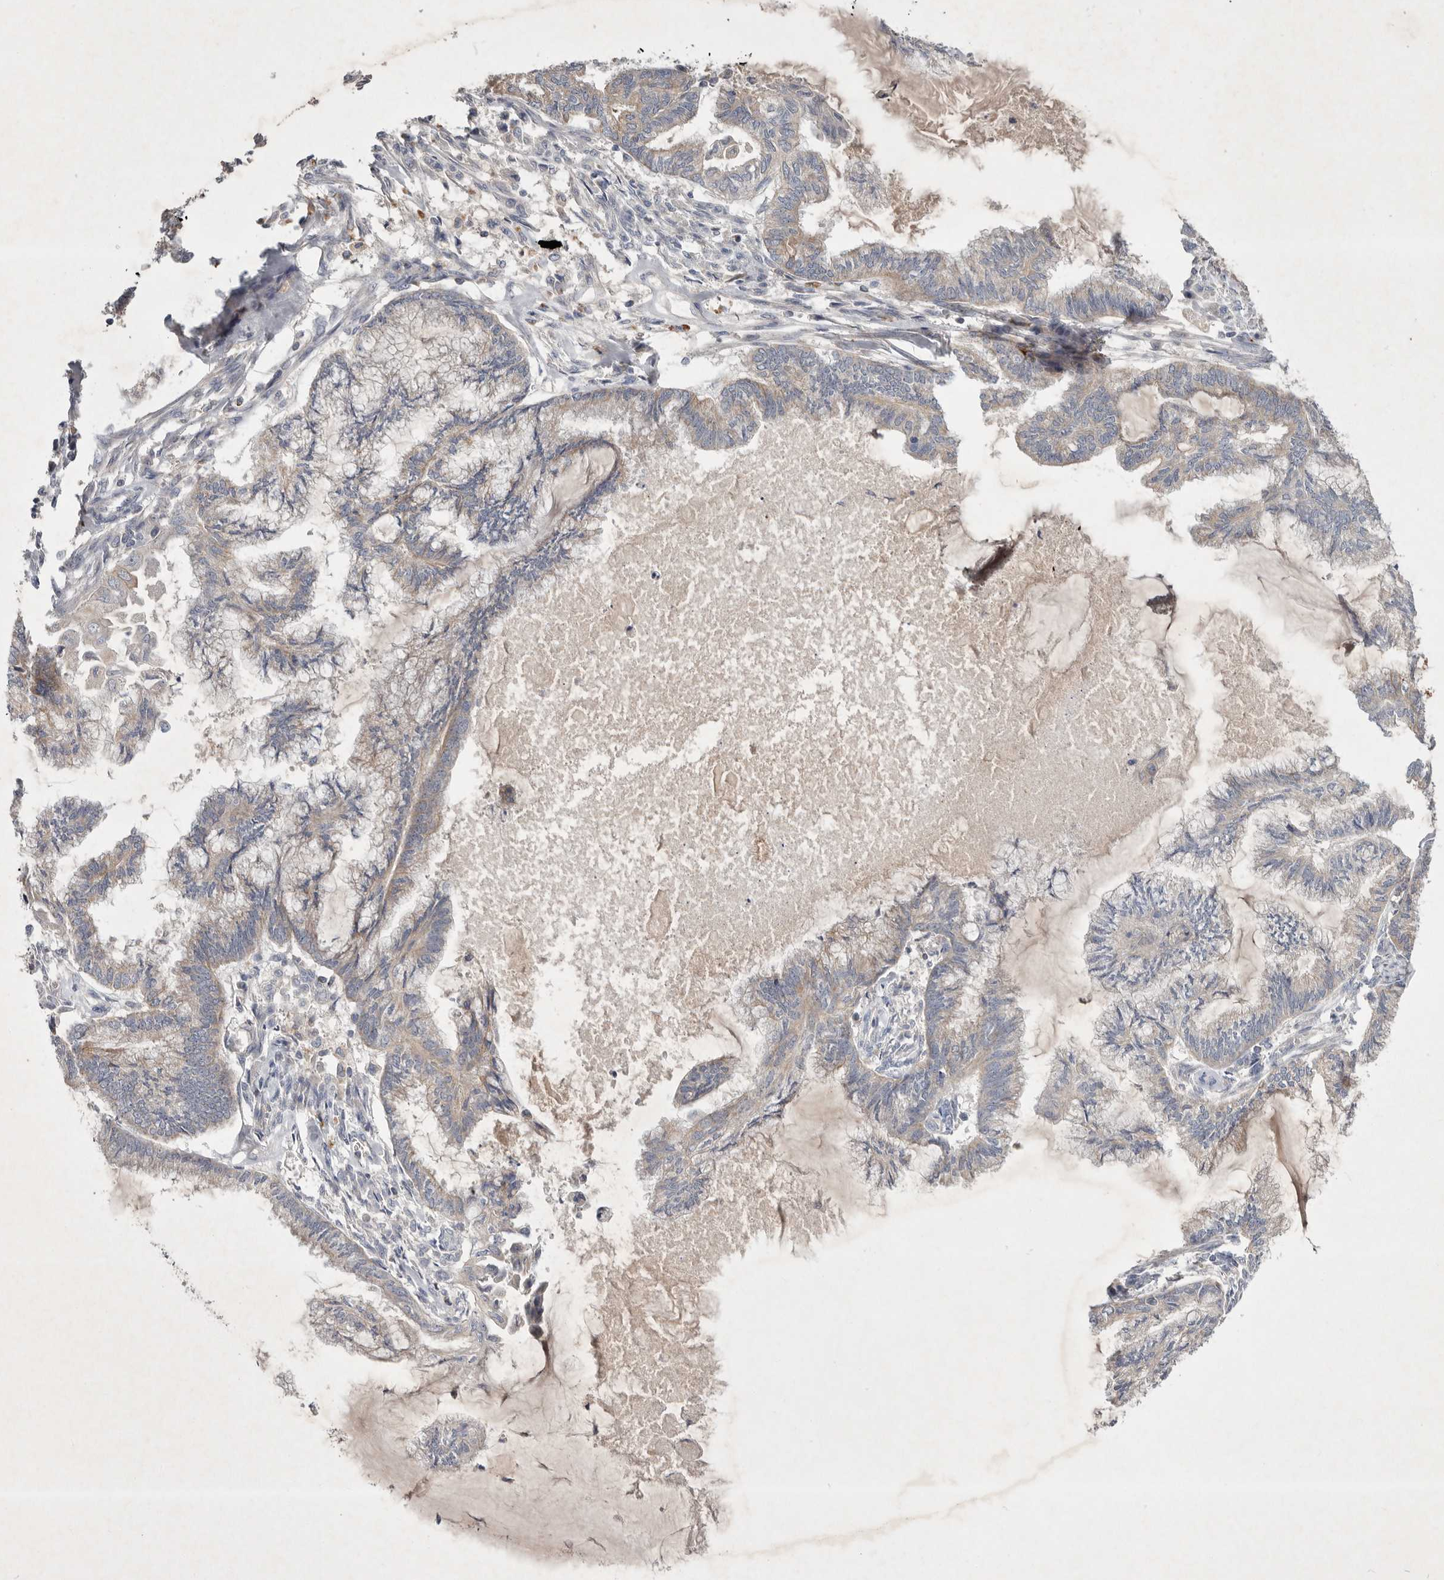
{"staining": {"intensity": "negative", "quantity": "none", "location": "none"}, "tissue": "endometrial cancer", "cell_type": "Tumor cells", "image_type": "cancer", "snomed": [{"axis": "morphology", "description": "Adenocarcinoma, NOS"}, {"axis": "topography", "description": "Endometrium"}], "caption": "IHC micrograph of neoplastic tissue: endometrial adenocarcinoma stained with DAB (3,3'-diaminobenzidine) reveals no significant protein expression in tumor cells.", "gene": "TNFSF14", "patient": {"sex": "female", "age": 86}}